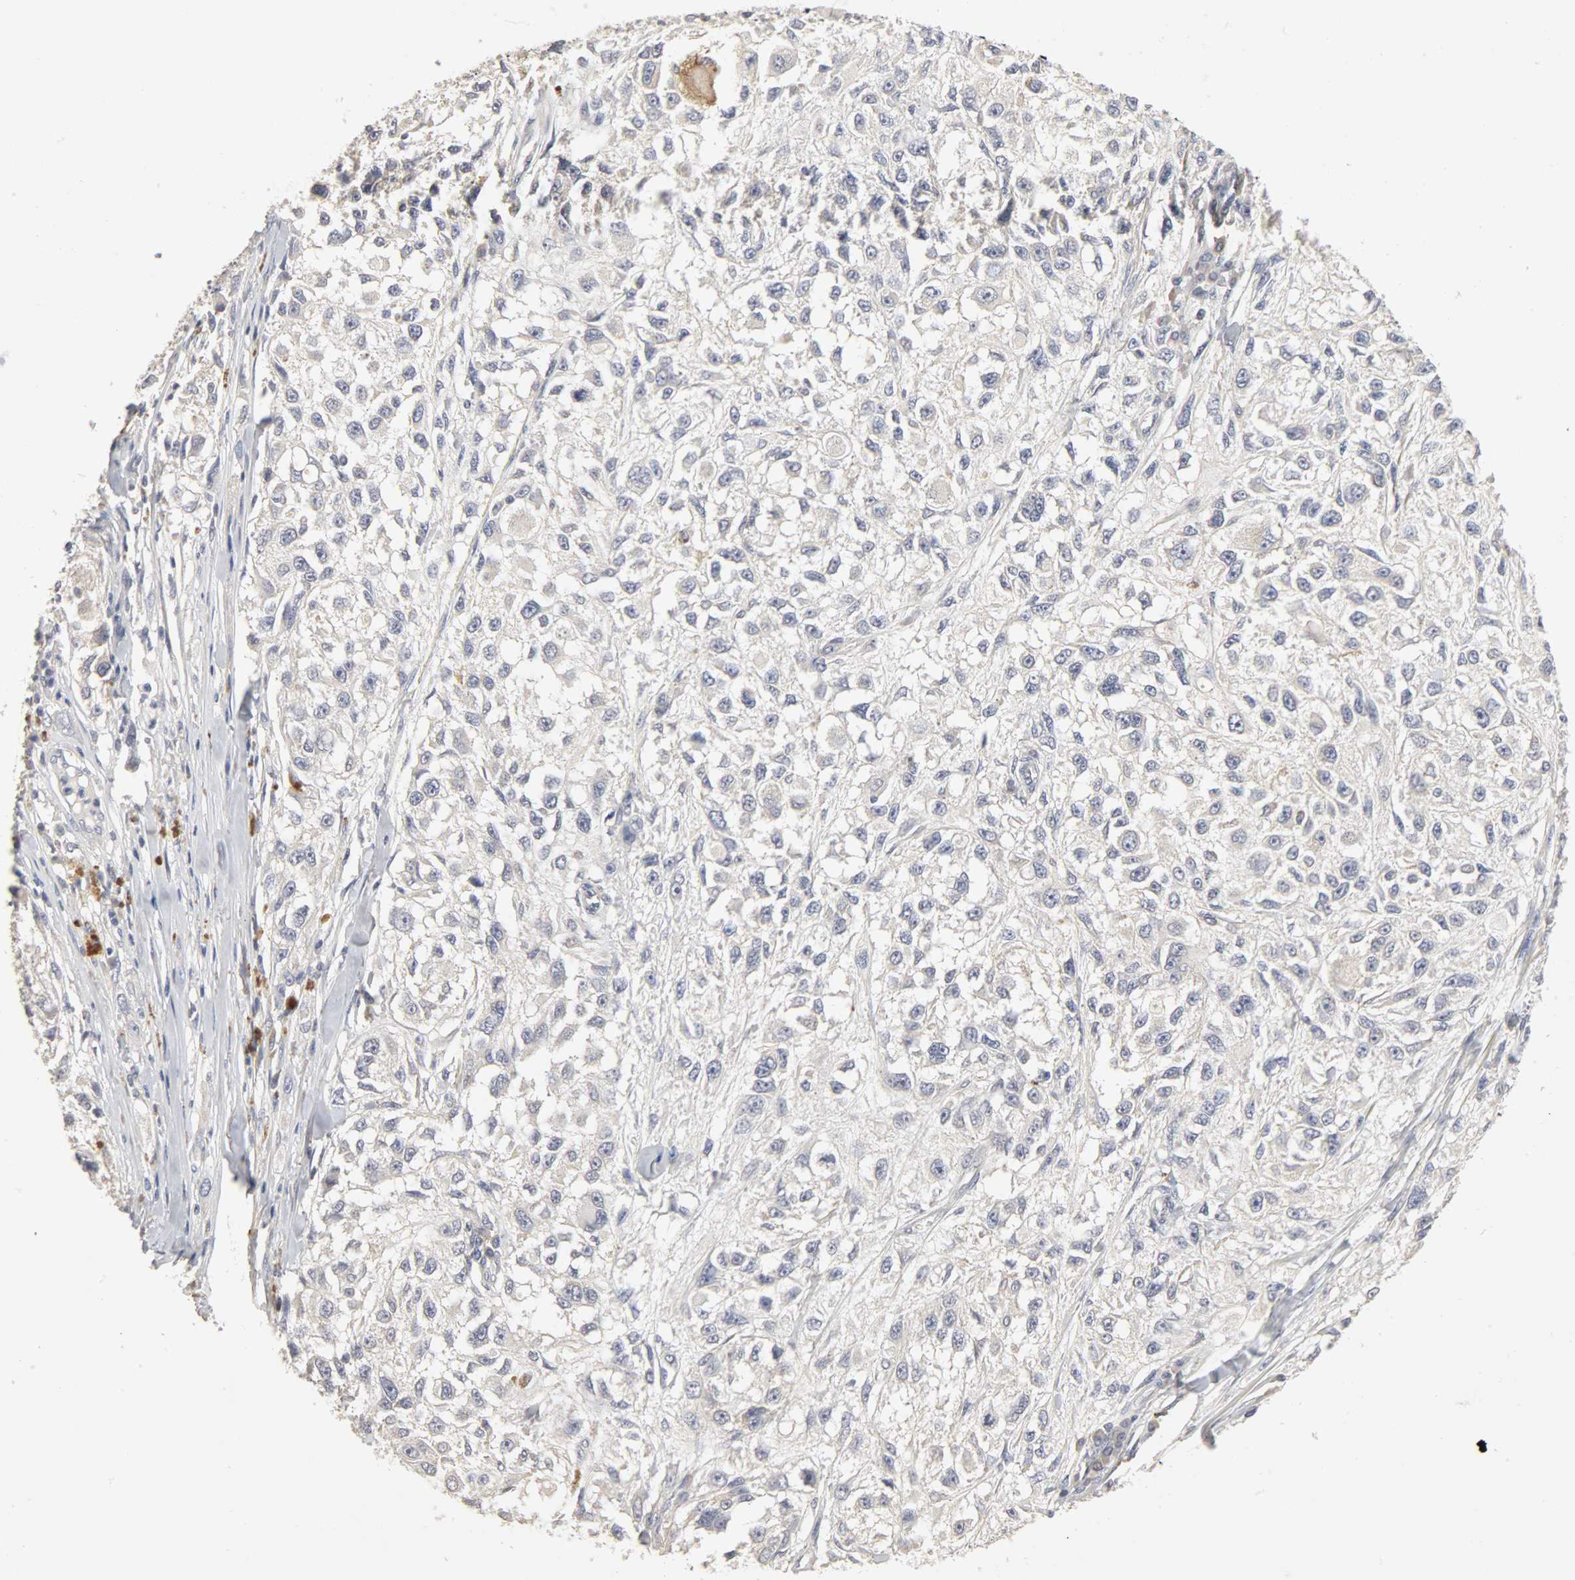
{"staining": {"intensity": "negative", "quantity": "none", "location": "none"}, "tissue": "melanoma", "cell_type": "Tumor cells", "image_type": "cancer", "snomed": [{"axis": "morphology", "description": "Necrosis, NOS"}, {"axis": "morphology", "description": "Malignant melanoma, NOS"}, {"axis": "topography", "description": "Skin"}], "caption": "DAB (3,3'-diaminobenzidine) immunohistochemical staining of human malignant melanoma shows no significant expression in tumor cells. Nuclei are stained in blue.", "gene": "SLC10A2", "patient": {"sex": "female", "age": 87}}